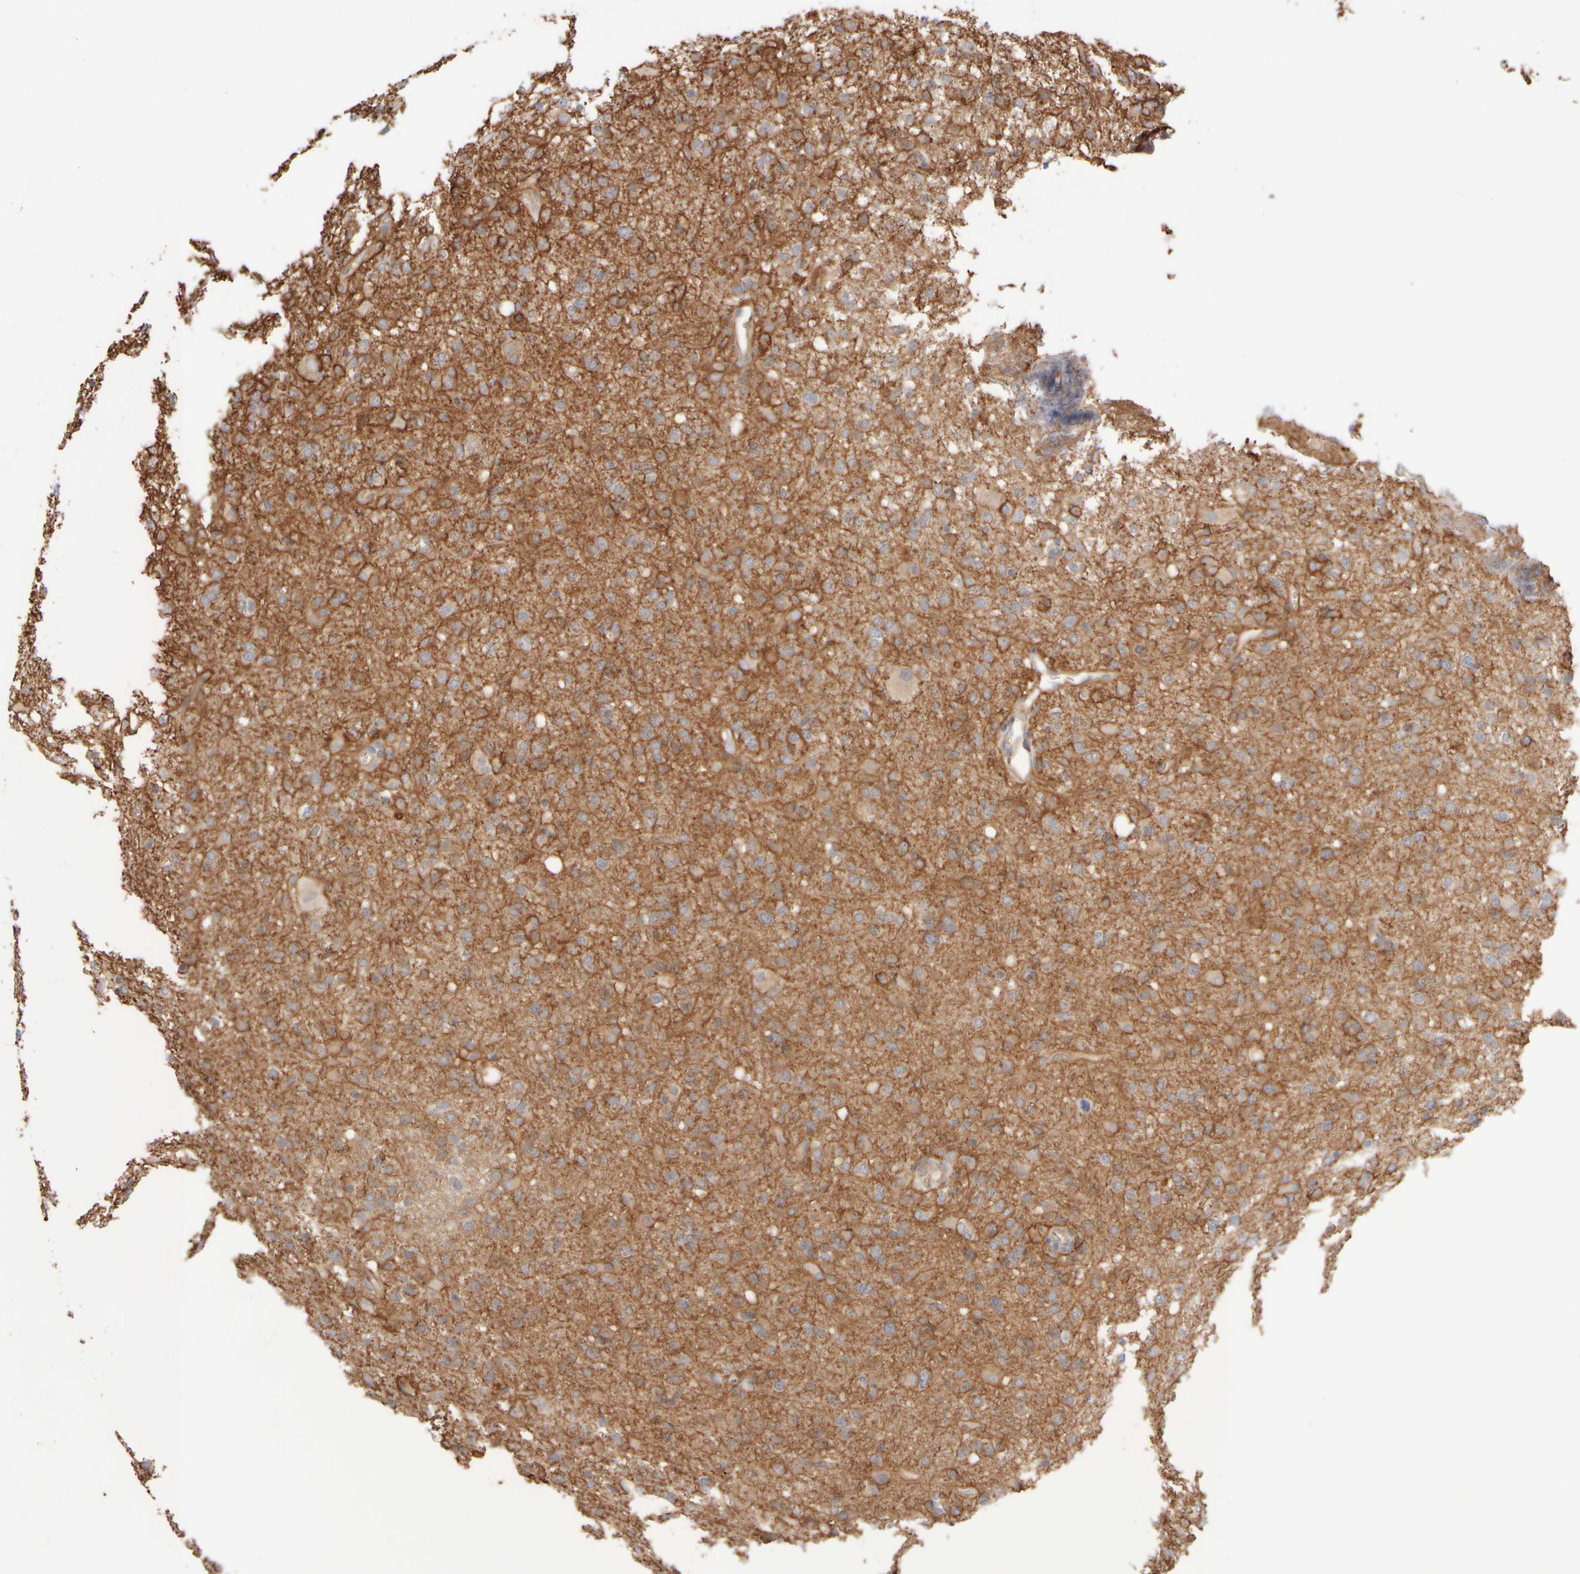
{"staining": {"intensity": "moderate", "quantity": "25%-75%", "location": "cytoplasmic/membranous"}, "tissue": "glioma", "cell_type": "Tumor cells", "image_type": "cancer", "snomed": [{"axis": "morphology", "description": "Glioma, malignant, High grade"}, {"axis": "topography", "description": "Brain"}], "caption": "Malignant glioma (high-grade) tissue reveals moderate cytoplasmic/membranous expression in approximately 25%-75% of tumor cells", "gene": "GOPC", "patient": {"sex": "female", "age": 57}}